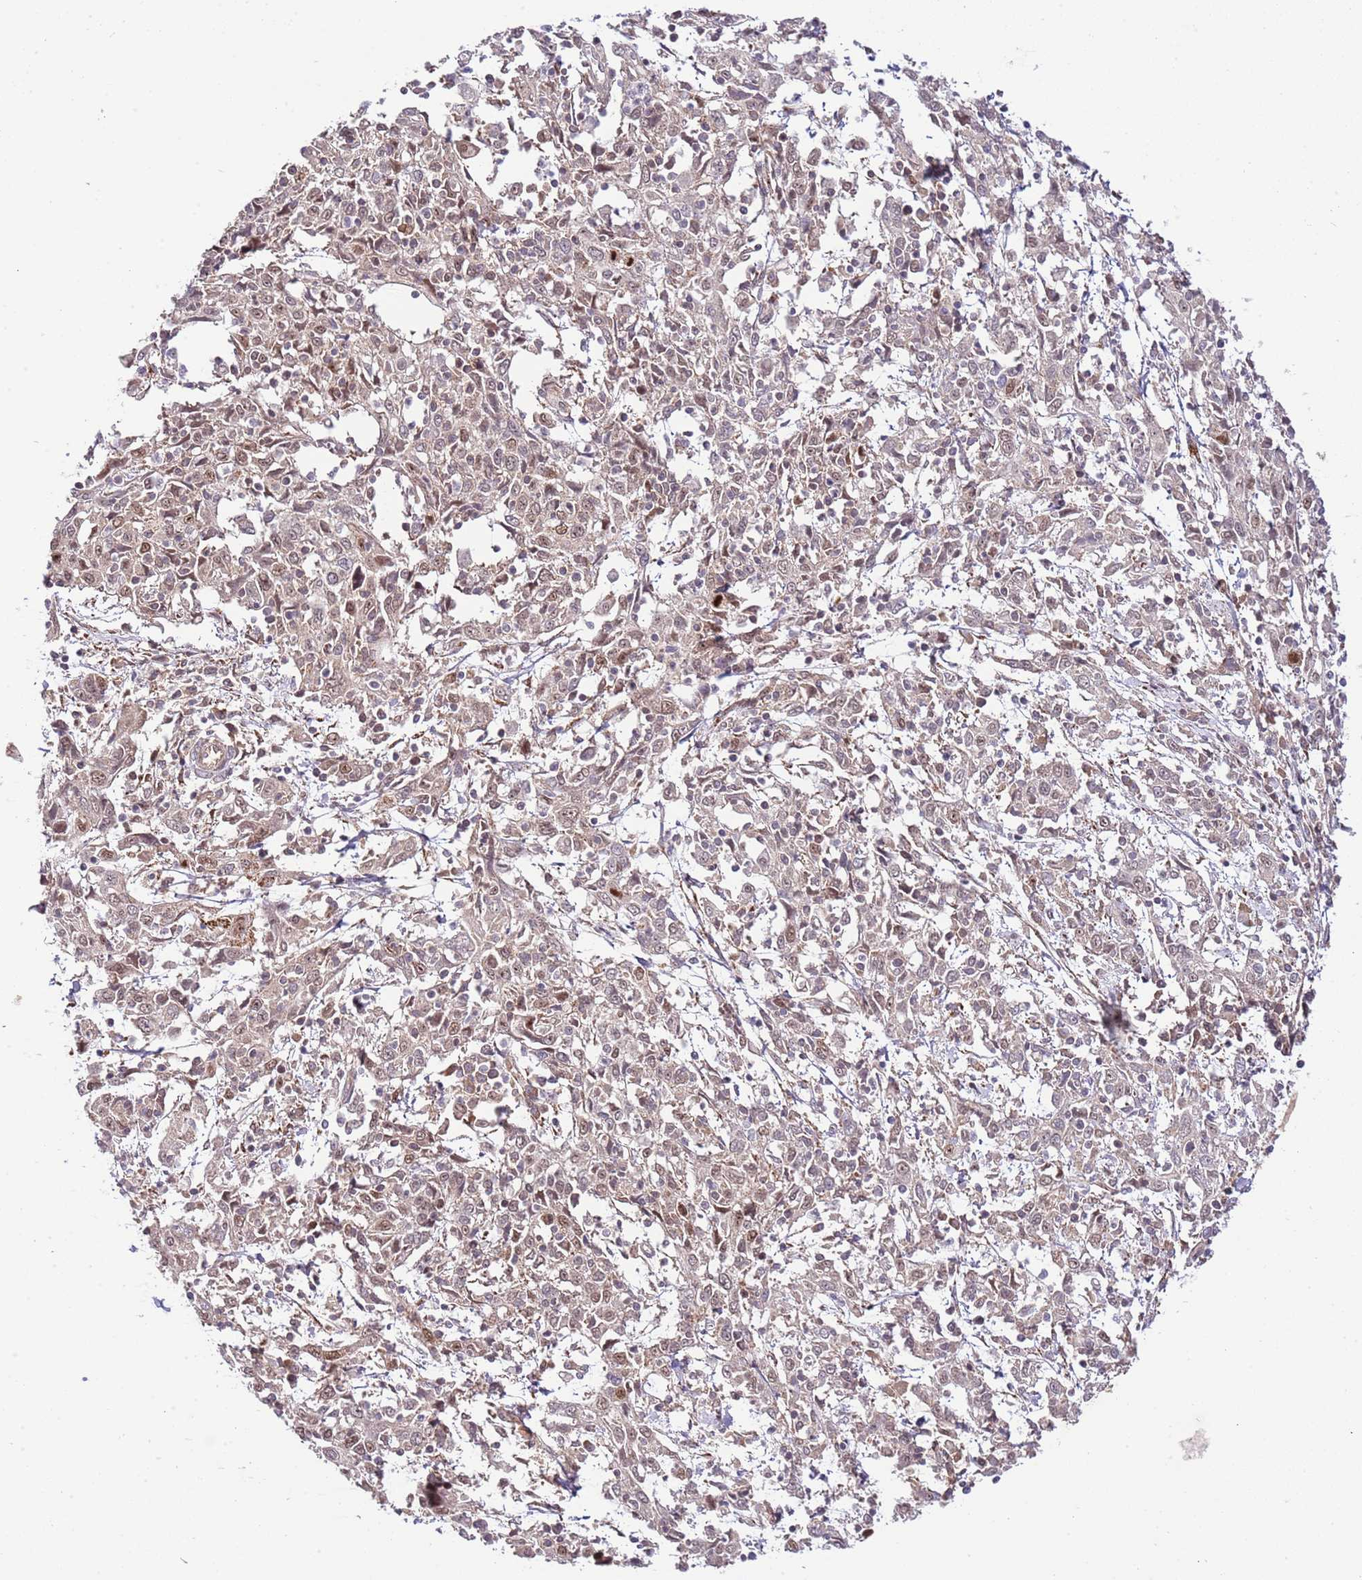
{"staining": {"intensity": "moderate", "quantity": ">75%", "location": "cytoplasmic/membranous,nuclear"}, "tissue": "cervical cancer", "cell_type": "Tumor cells", "image_type": "cancer", "snomed": [{"axis": "morphology", "description": "Squamous cell carcinoma, NOS"}, {"axis": "topography", "description": "Cervix"}], "caption": "Cervical cancer tissue exhibits moderate cytoplasmic/membranous and nuclear staining in about >75% of tumor cells, visualized by immunohistochemistry.", "gene": "CHD1", "patient": {"sex": "female", "age": 46}}